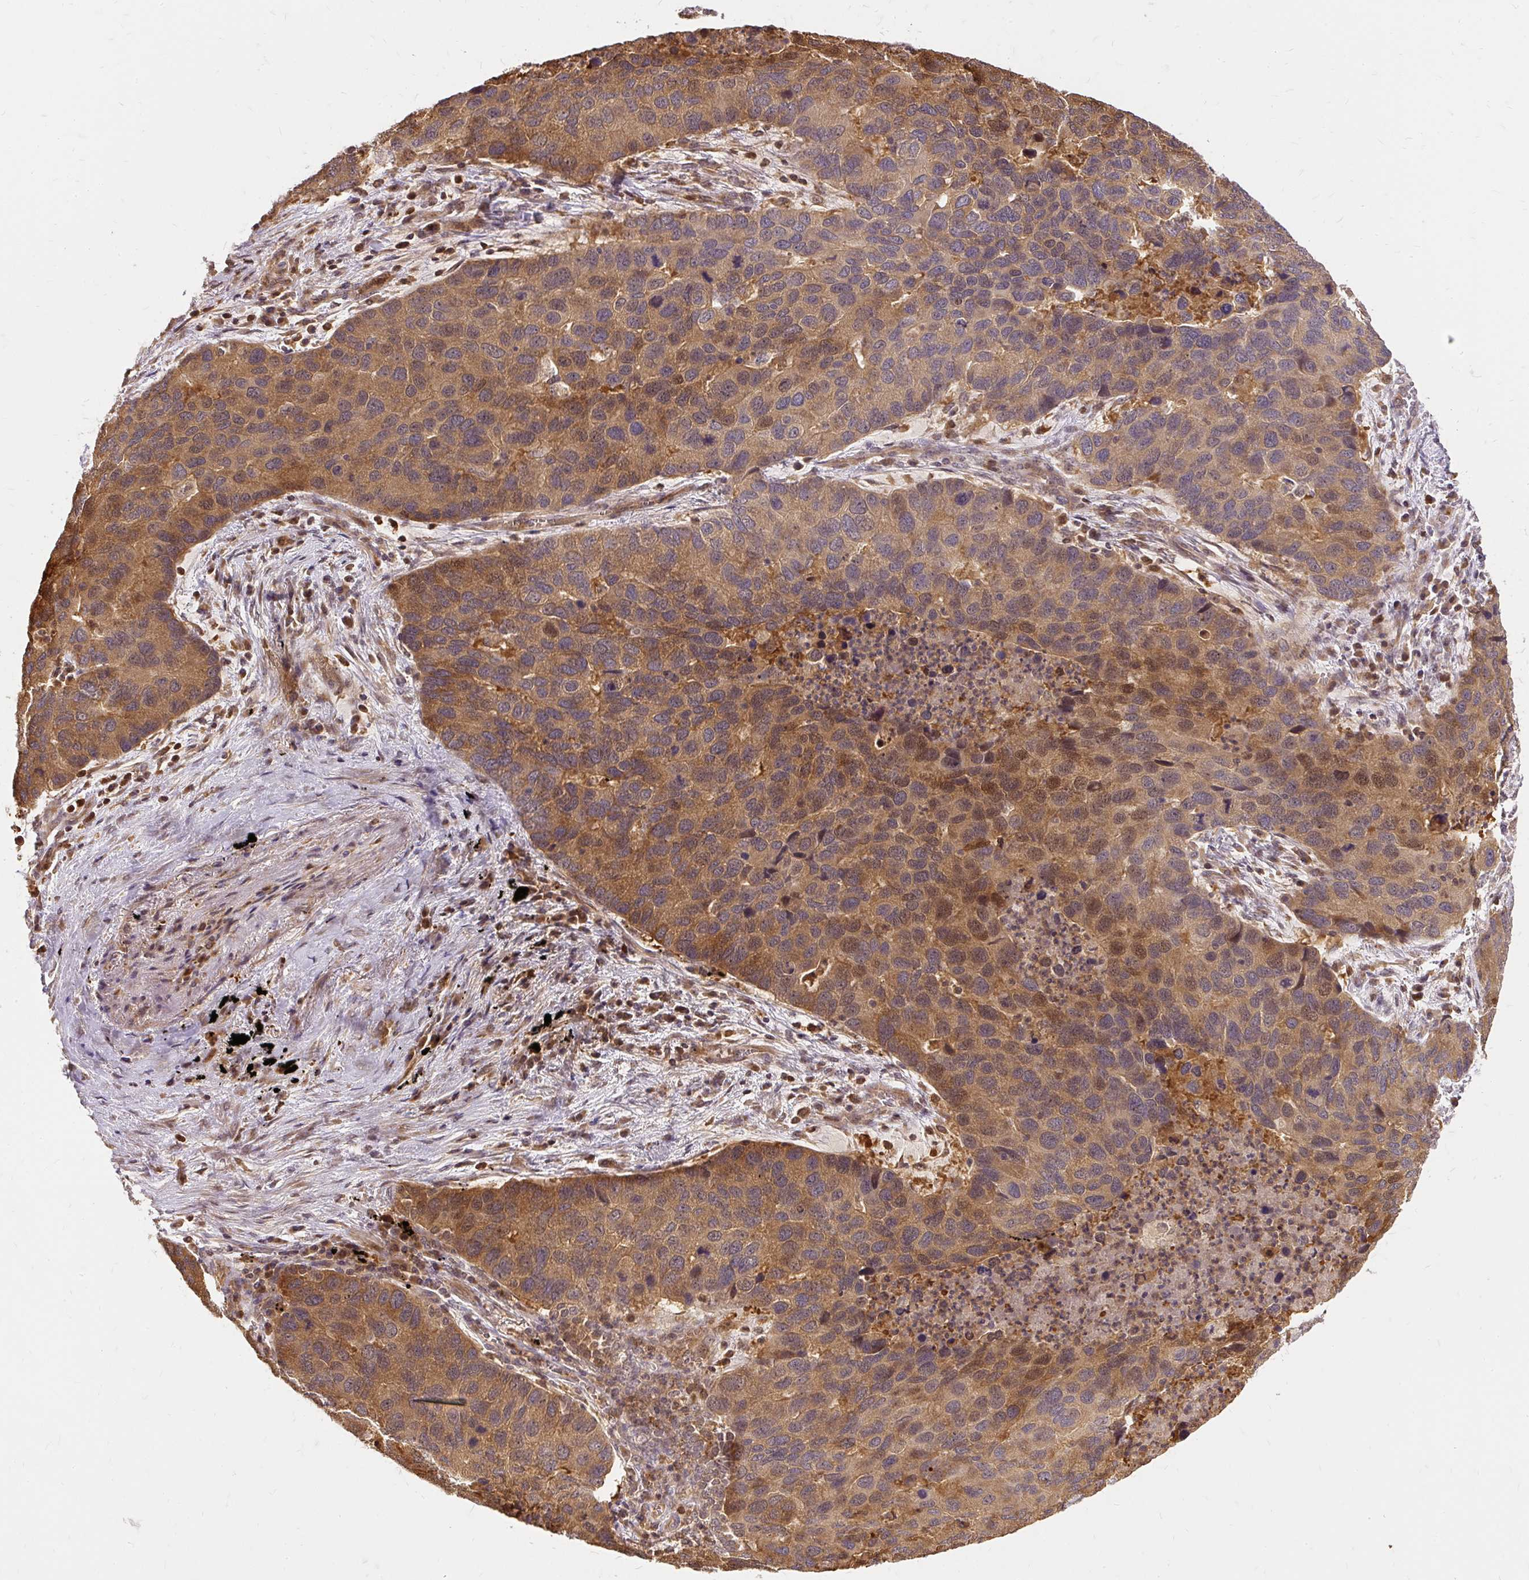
{"staining": {"intensity": "moderate", "quantity": ">75%", "location": "cytoplasmic/membranous,nuclear"}, "tissue": "lung cancer", "cell_type": "Tumor cells", "image_type": "cancer", "snomed": [{"axis": "morphology", "description": "Aneuploidy"}, {"axis": "morphology", "description": "Adenocarcinoma, NOS"}, {"axis": "topography", "description": "Lymph node"}, {"axis": "topography", "description": "Lung"}], "caption": "Lung cancer tissue reveals moderate cytoplasmic/membranous and nuclear staining in approximately >75% of tumor cells", "gene": "AP5S1", "patient": {"sex": "female", "age": 74}}